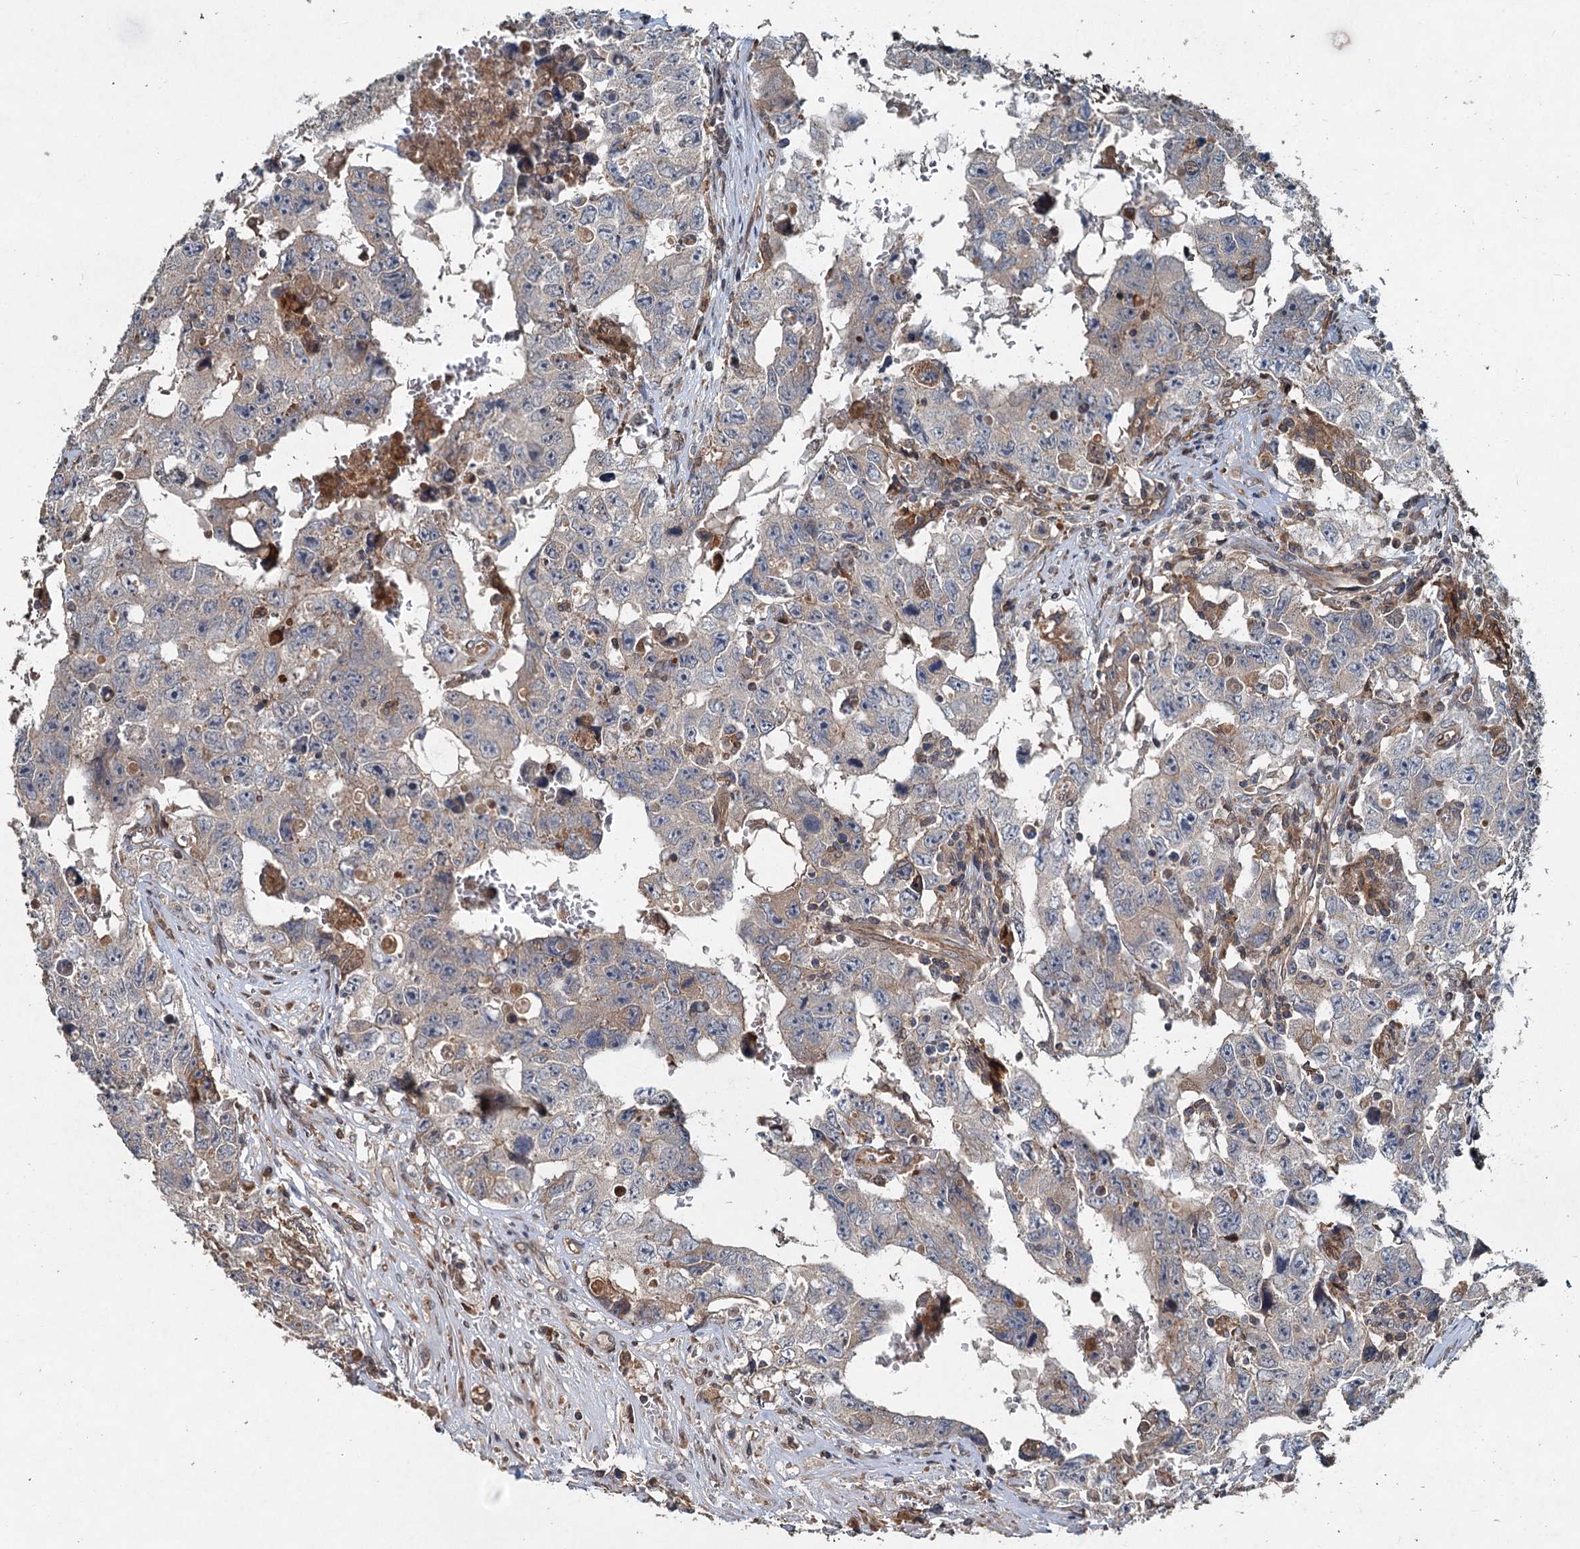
{"staining": {"intensity": "weak", "quantity": "<25%", "location": "cytoplasmic/membranous"}, "tissue": "testis cancer", "cell_type": "Tumor cells", "image_type": "cancer", "snomed": [{"axis": "morphology", "description": "Carcinoma, Embryonal, NOS"}, {"axis": "topography", "description": "Testis"}], "caption": "The image exhibits no staining of tumor cells in testis embryonal carcinoma. (DAB (3,3'-diaminobenzidine) IHC with hematoxylin counter stain).", "gene": "TAPBPL", "patient": {"sex": "male", "age": 17}}